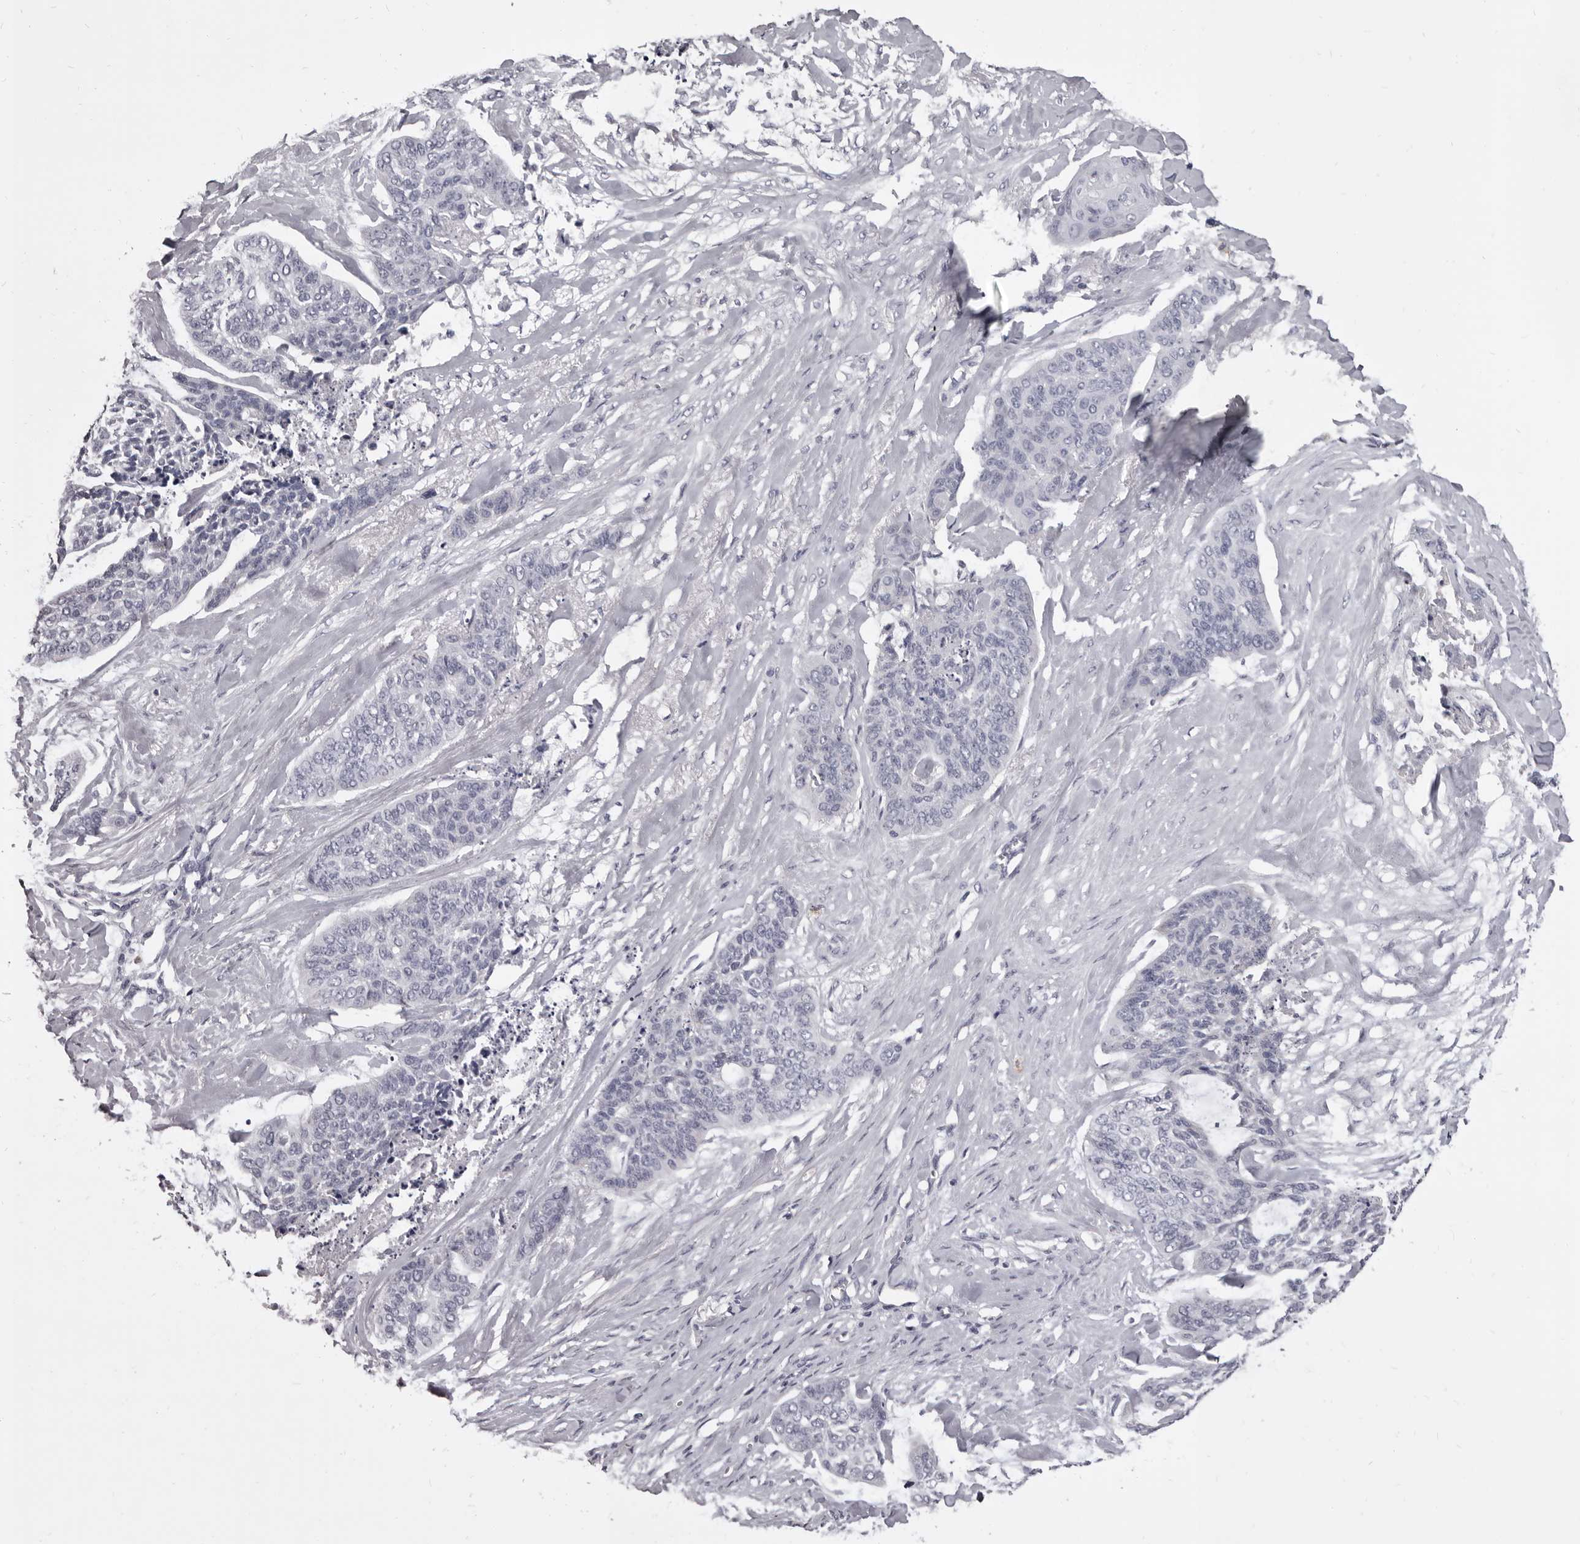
{"staining": {"intensity": "negative", "quantity": "none", "location": "none"}, "tissue": "skin cancer", "cell_type": "Tumor cells", "image_type": "cancer", "snomed": [{"axis": "morphology", "description": "Basal cell carcinoma"}, {"axis": "topography", "description": "Skin"}], "caption": "A histopathology image of skin cancer stained for a protein shows no brown staining in tumor cells.", "gene": "GZMH", "patient": {"sex": "female", "age": 64}}